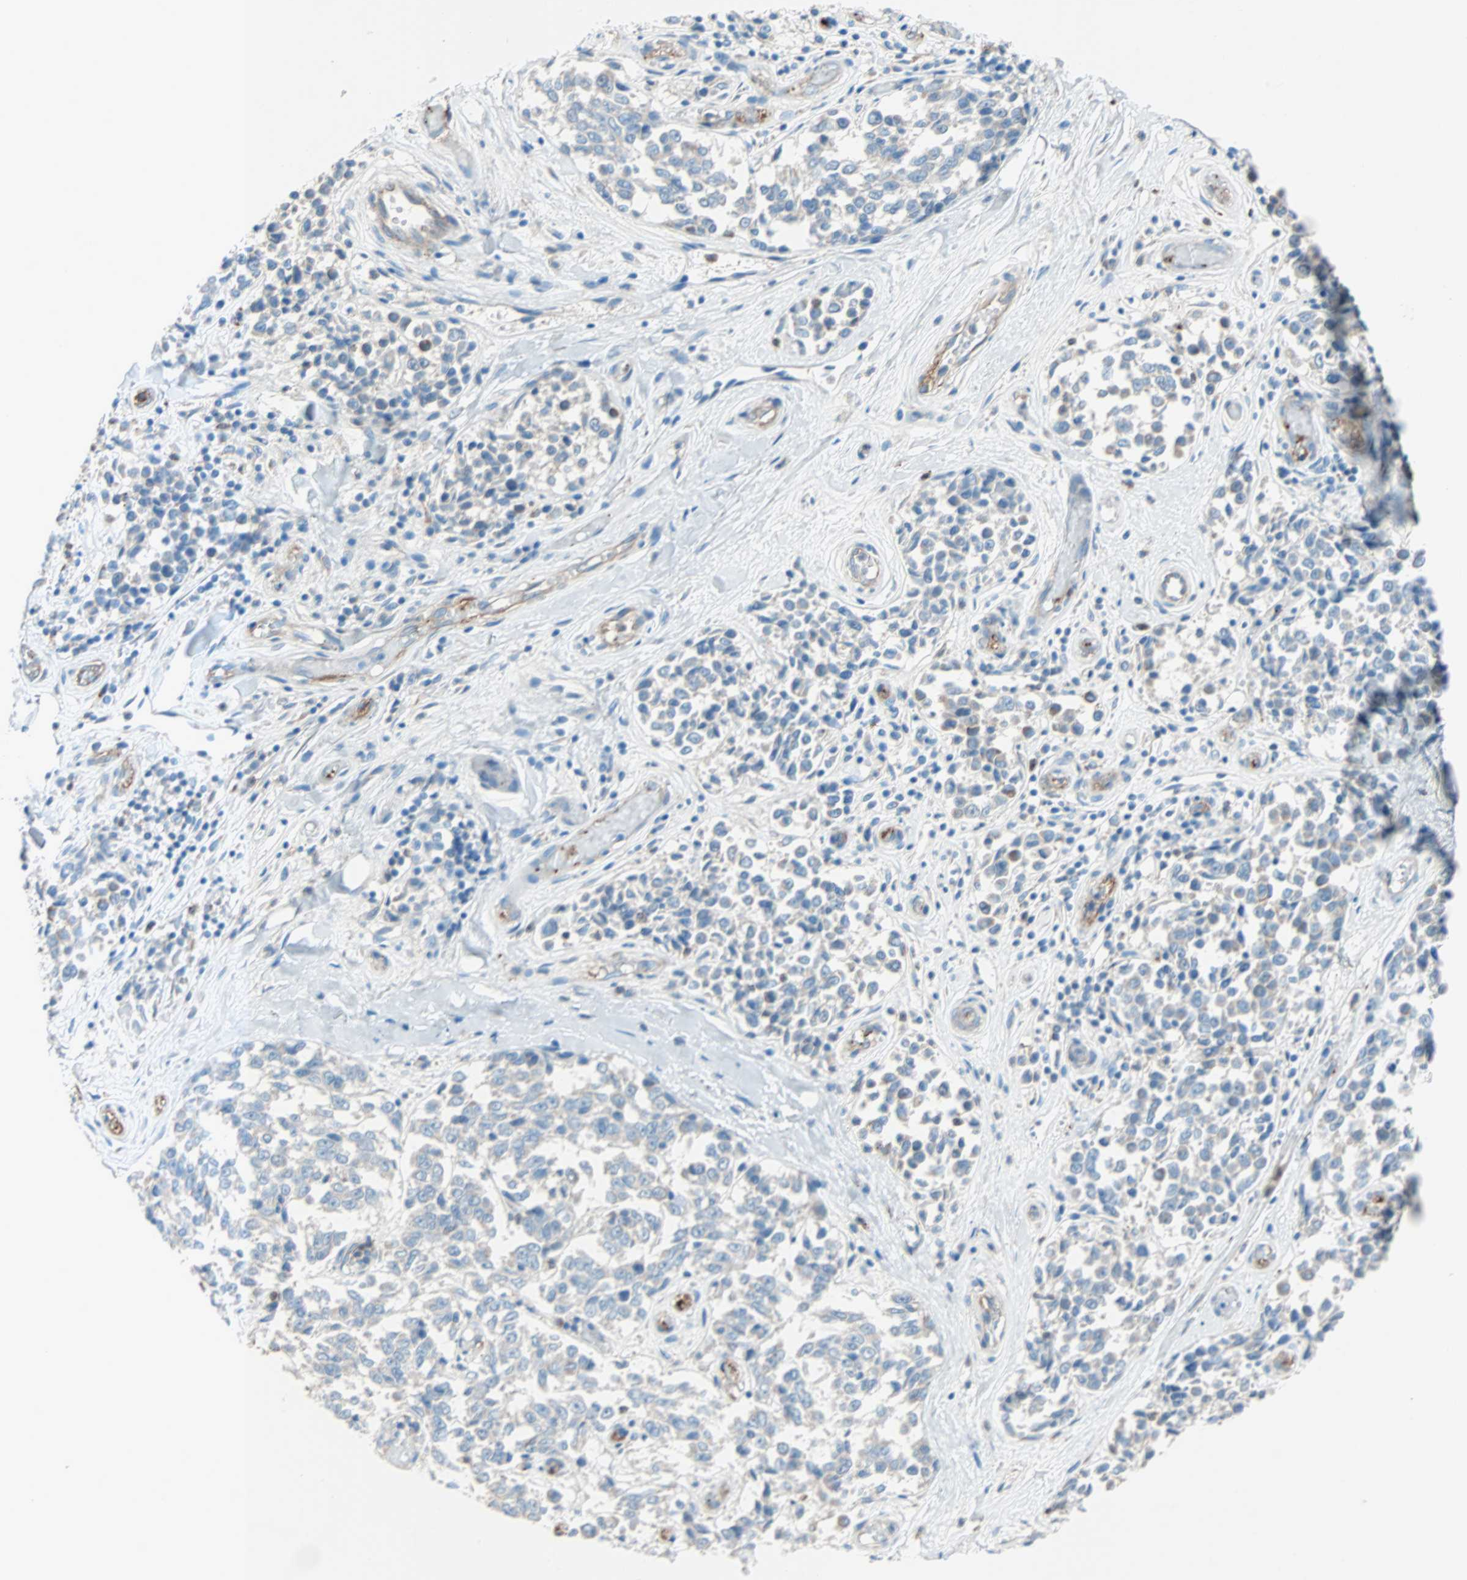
{"staining": {"intensity": "weak", "quantity": ">75%", "location": "cytoplasmic/membranous"}, "tissue": "melanoma", "cell_type": "Tumor cells", "image_type": "cancer", "snomed": [{"axis": "morphology", "description": "Malignant melanoma, NOS"}, {"axis": "topography", "description": "Skin"}], "caption": "Protein staining of melanoma tissue exhibits weak cytoplasmic/membranous staining in about >75% of tumor cells. Using DAB (brown) and hematoxylin (blue) stains, captured at high magnification using brightfield microscopy.", "gene": "LY6G6F", "patient": {"sex": "female", "age": 64}}